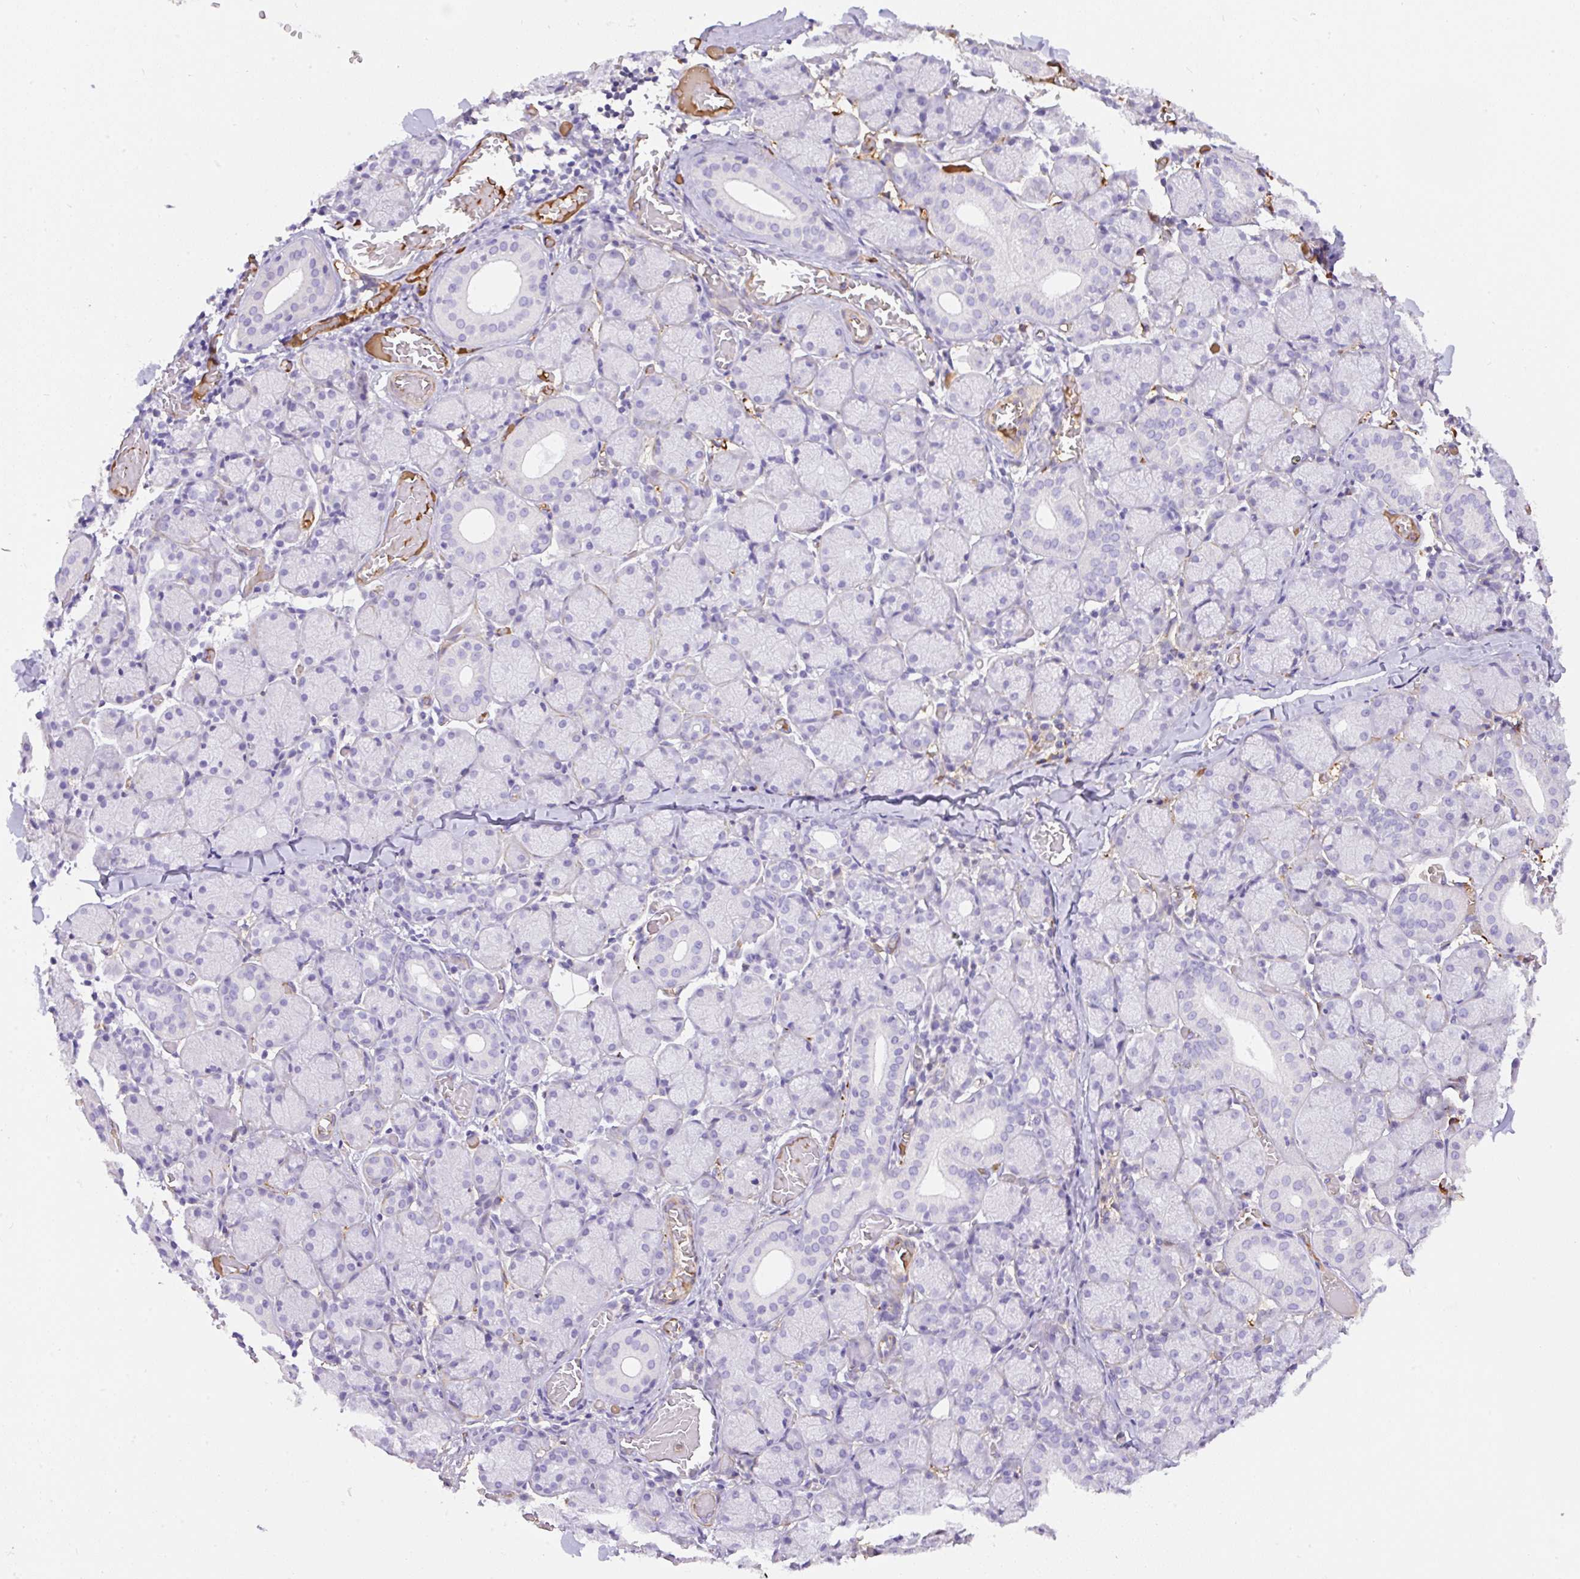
{"staining": {"intensity": "negative", "quantity": "none", "location": "none"}, "tissue": "salivary gland", "cell_type": "Glandular cells", "image_type": "normal", "snomed": [{"axis": "morphology", "description": "Normal tissue, NOS"}, {"axis": "topography", "description": "Salivary gland"}], "caption": "Histopathology image shows no protein staining in glandular cells of benign salivary gland.", "gene": "TDRD15", "patient": {"sex": "female", "age": 24}}